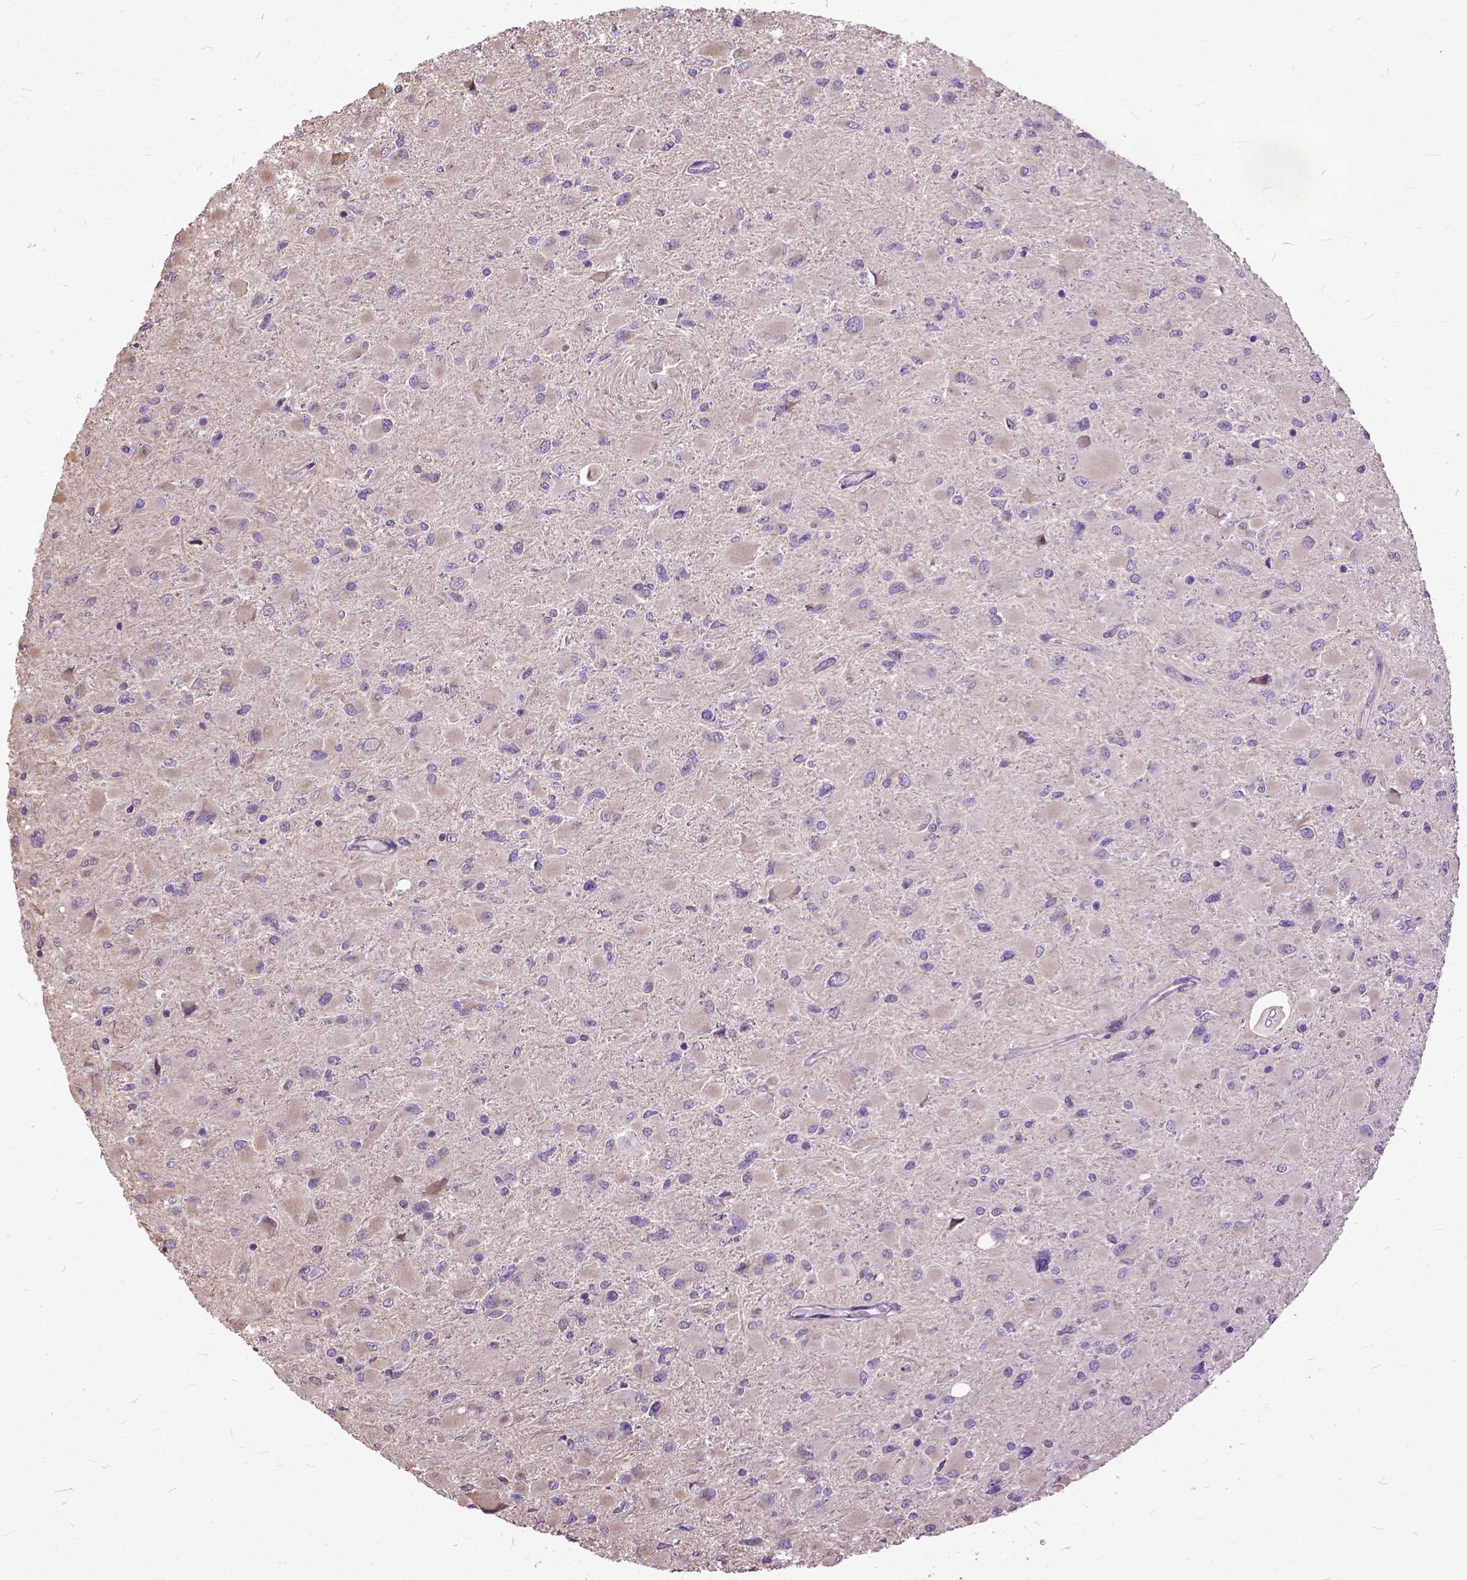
{"staining": {"intensity": "negative", "quantity": "none", "location": "none"}, "tissue": "glioma", "cell_type": "Tumor cells", "image_type": "cancer", "snomed": [{"axis": "morphology", "description": "Glioma, malignant, High grade"}, {"axis": "topography", "description": "Cerebral cortex"}], "caption": "Immunohistochemistry (IHC) micrograph of neoplastic tissue: human glioma stained with DAB (3,3'-diaminobenzidine) demonstrates no significant protein expression in tumor cells.", "gene": "AREG", "patient": {"sex": "female", "age": 36}}